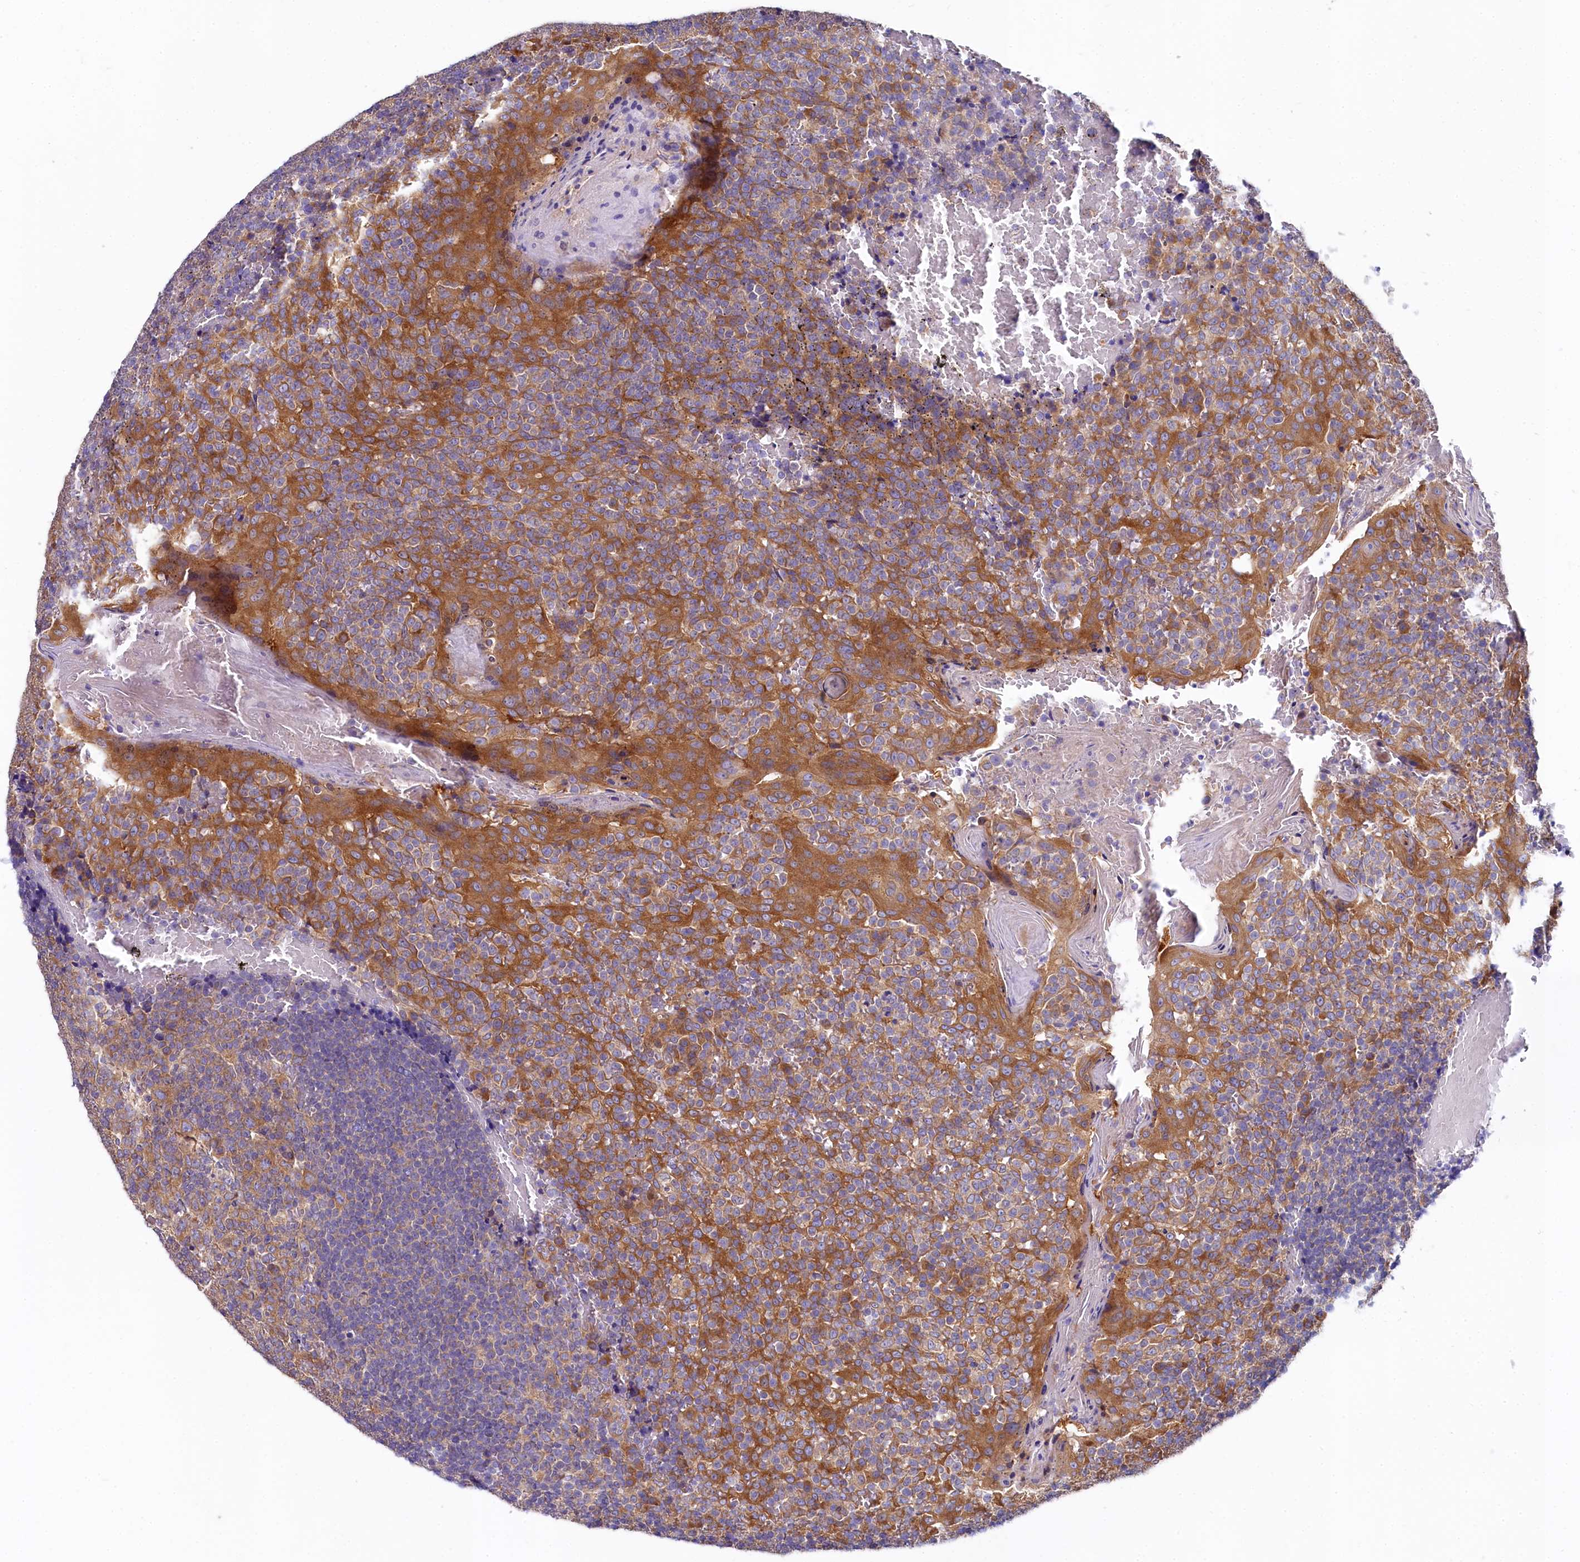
{"staining": {"intensity": "moderate", "quantity": ">75%", "location": "cytoplasmic/membranous"}, "tissue": "tonsil", "cell_type": "Germinal center cells", "image_type": "normal", "snomed": [{"axis": "morphology", "description": "Normal tissue, NOS"}, {"axis": "topography", "description": "Tonsil"}], "caption": "Brown immunohistochemical staining in benign human tonsil reveals moderate cytoplasmic/membranous expression in about >75% of germinal center cells. (DAB (3,3'-diaminobenzidine) = brown stain, brightfield microscopy at high magnification).", "gene": "QARS1", "patient": {"sex": "female", "age": 19}}